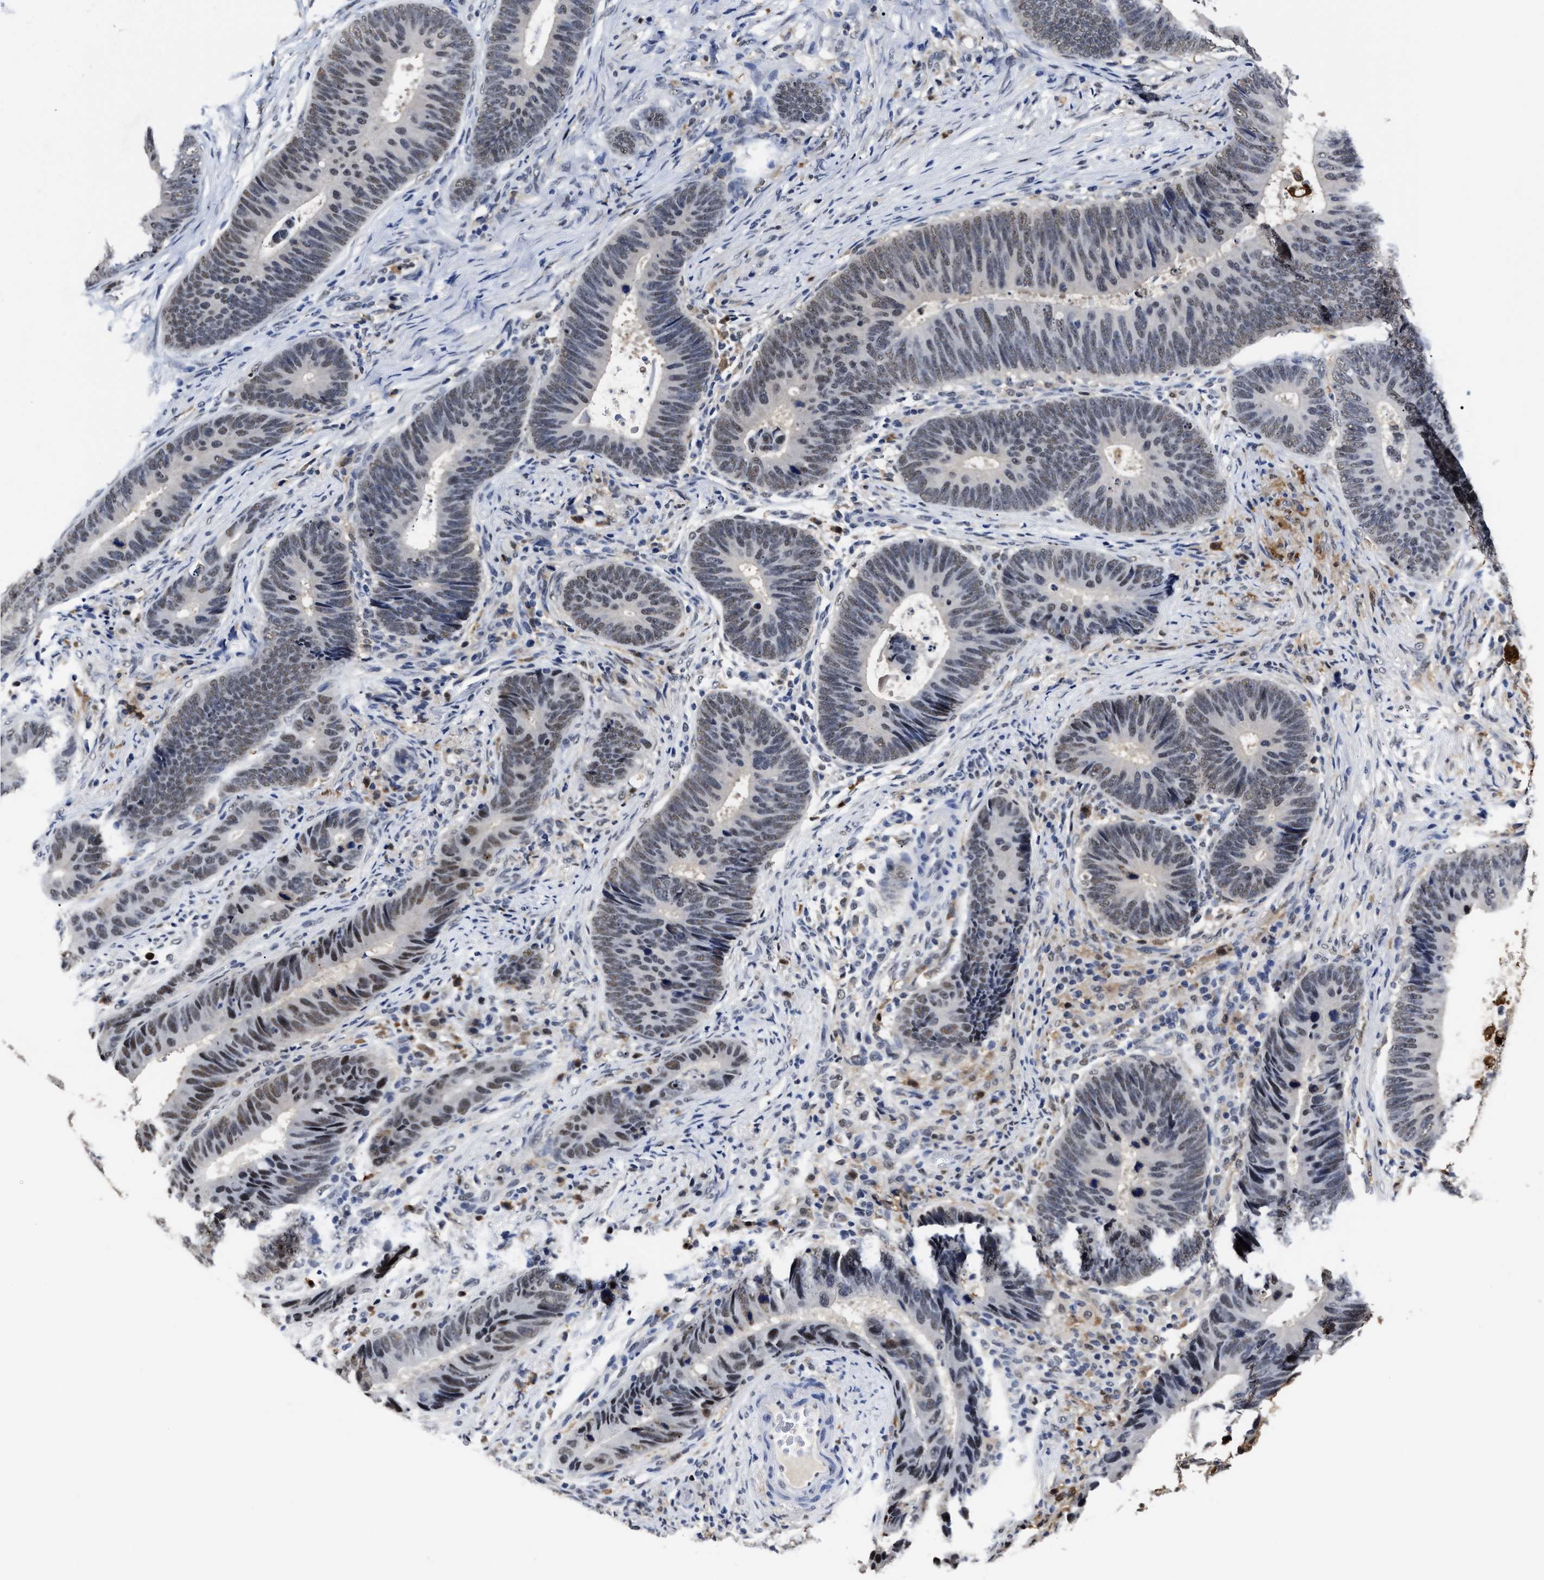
{"staining": {"intensity": "weak", "quantity": "25%-75%", "location": "nuclear"}, "tissue": "colorectal cancer", "cell_type": "Tumor cells", "image_type": "cancer", "snomed": [{"axis": "morphology", "description": "Adenocarcinoma, NOS"}, {"axis": "topography", "description": "Colon"}], "caption": "Approximately 25%-75% of tumor cells in human colorectal cancer (adenocarcinoma) demonstrate weak nuclear protein staining as visualized by brown immunohistochemical staining.", "gene": "PRPF4B", "patient": {"sex": "male", "age": 56}}